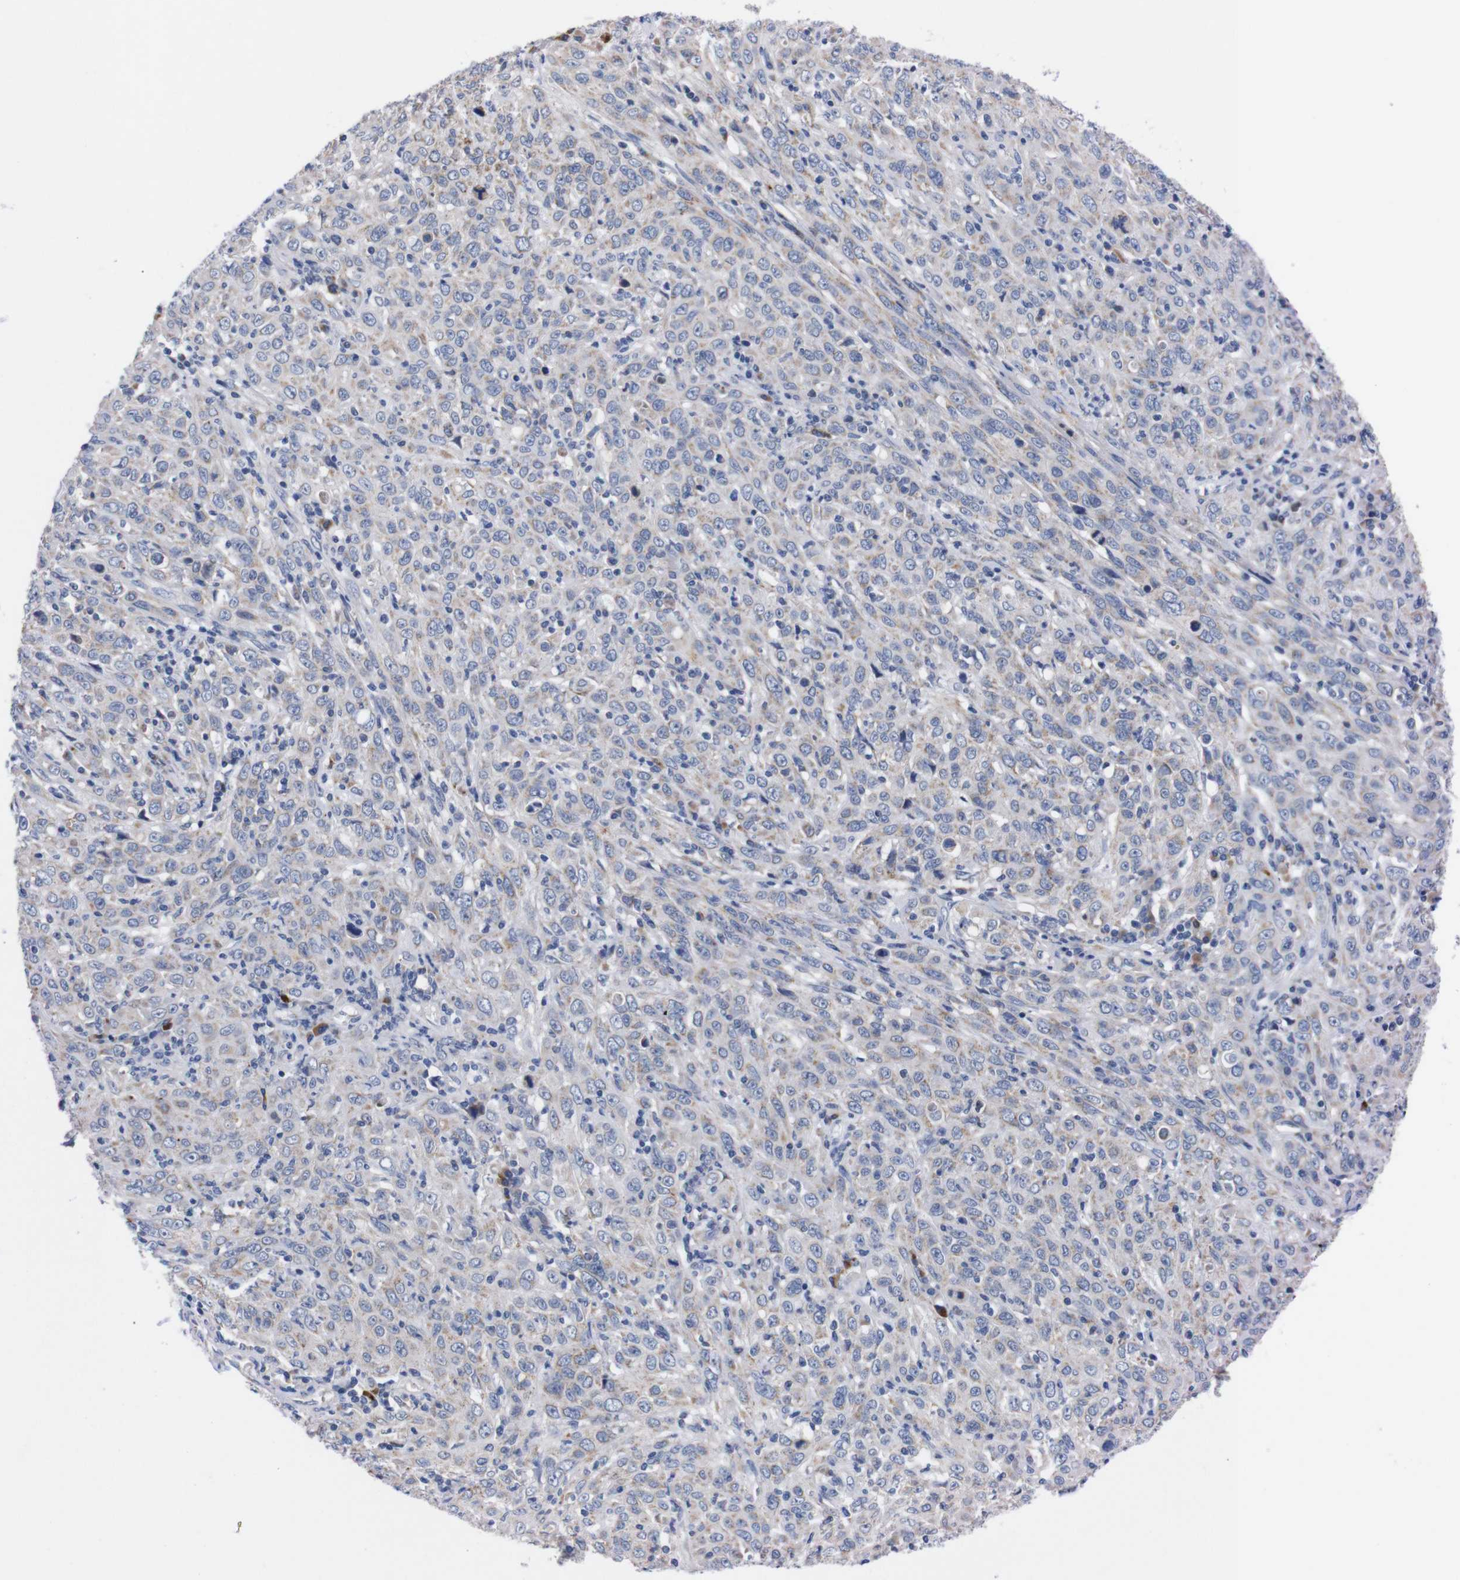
{"staining": {"intensity": "negative", "quantity": "none", "location": "none"}, "tissue": "cervical cancer", "cell_type": "Tumor cells", "image_type": "cancer", "snomed": [{"axis": "morphology", "description": "Squamous cell carcinoma, NOS"}, {"axis": "topography", "description": "Cervix"}], "caption": "Tumor cells show no significant expression in cervical cancer. (Brightfield microscopy of DAB immunohistochemistry at high magnification).", "gene": "FAM210A", "patient": {"sex": "female", "age": 46}}